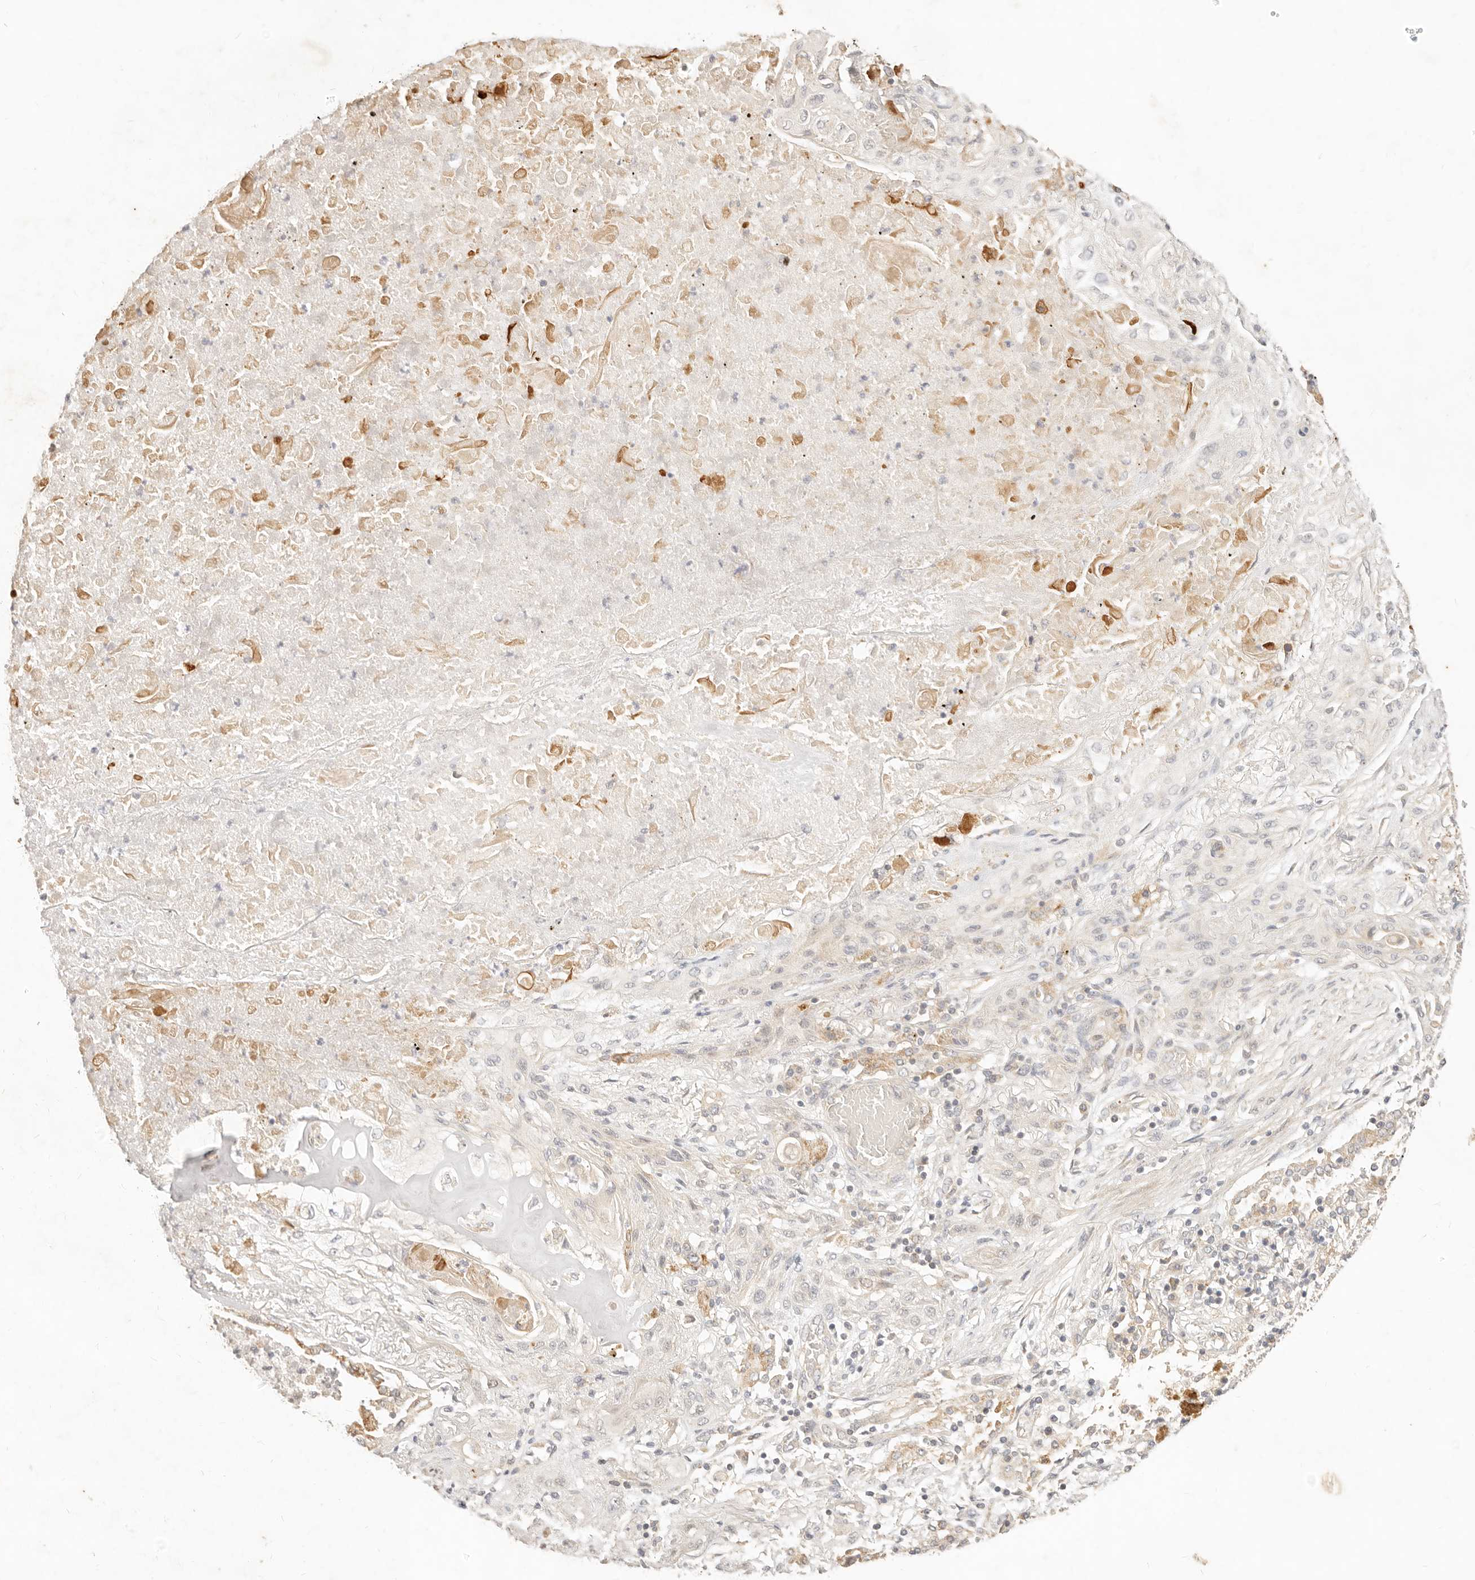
{"staining": {"intensity": "moderate", "quantity": "<25%", "location": "cytoplasmic/membranous"}, "tissue": "lung cancer", "cell_type": "Tumor cells", "image_type": "cancer", "snomed": [{"axis": "morphology", "description": "Squamous cell carcinoma, NOS"}, {"axis": "topography", "description": "Lung"}], "caption": "Immunohistochemistry (DAB) staining of lung cancer (squamous cell carcinoma) exhibits moderate cytoplasmic/membranous protein positivity in about <25% of tumor cells. Nuclei are stained in blue.", "gene": "RUBCNL", "patient": {"sex": "female", "age": 47}}